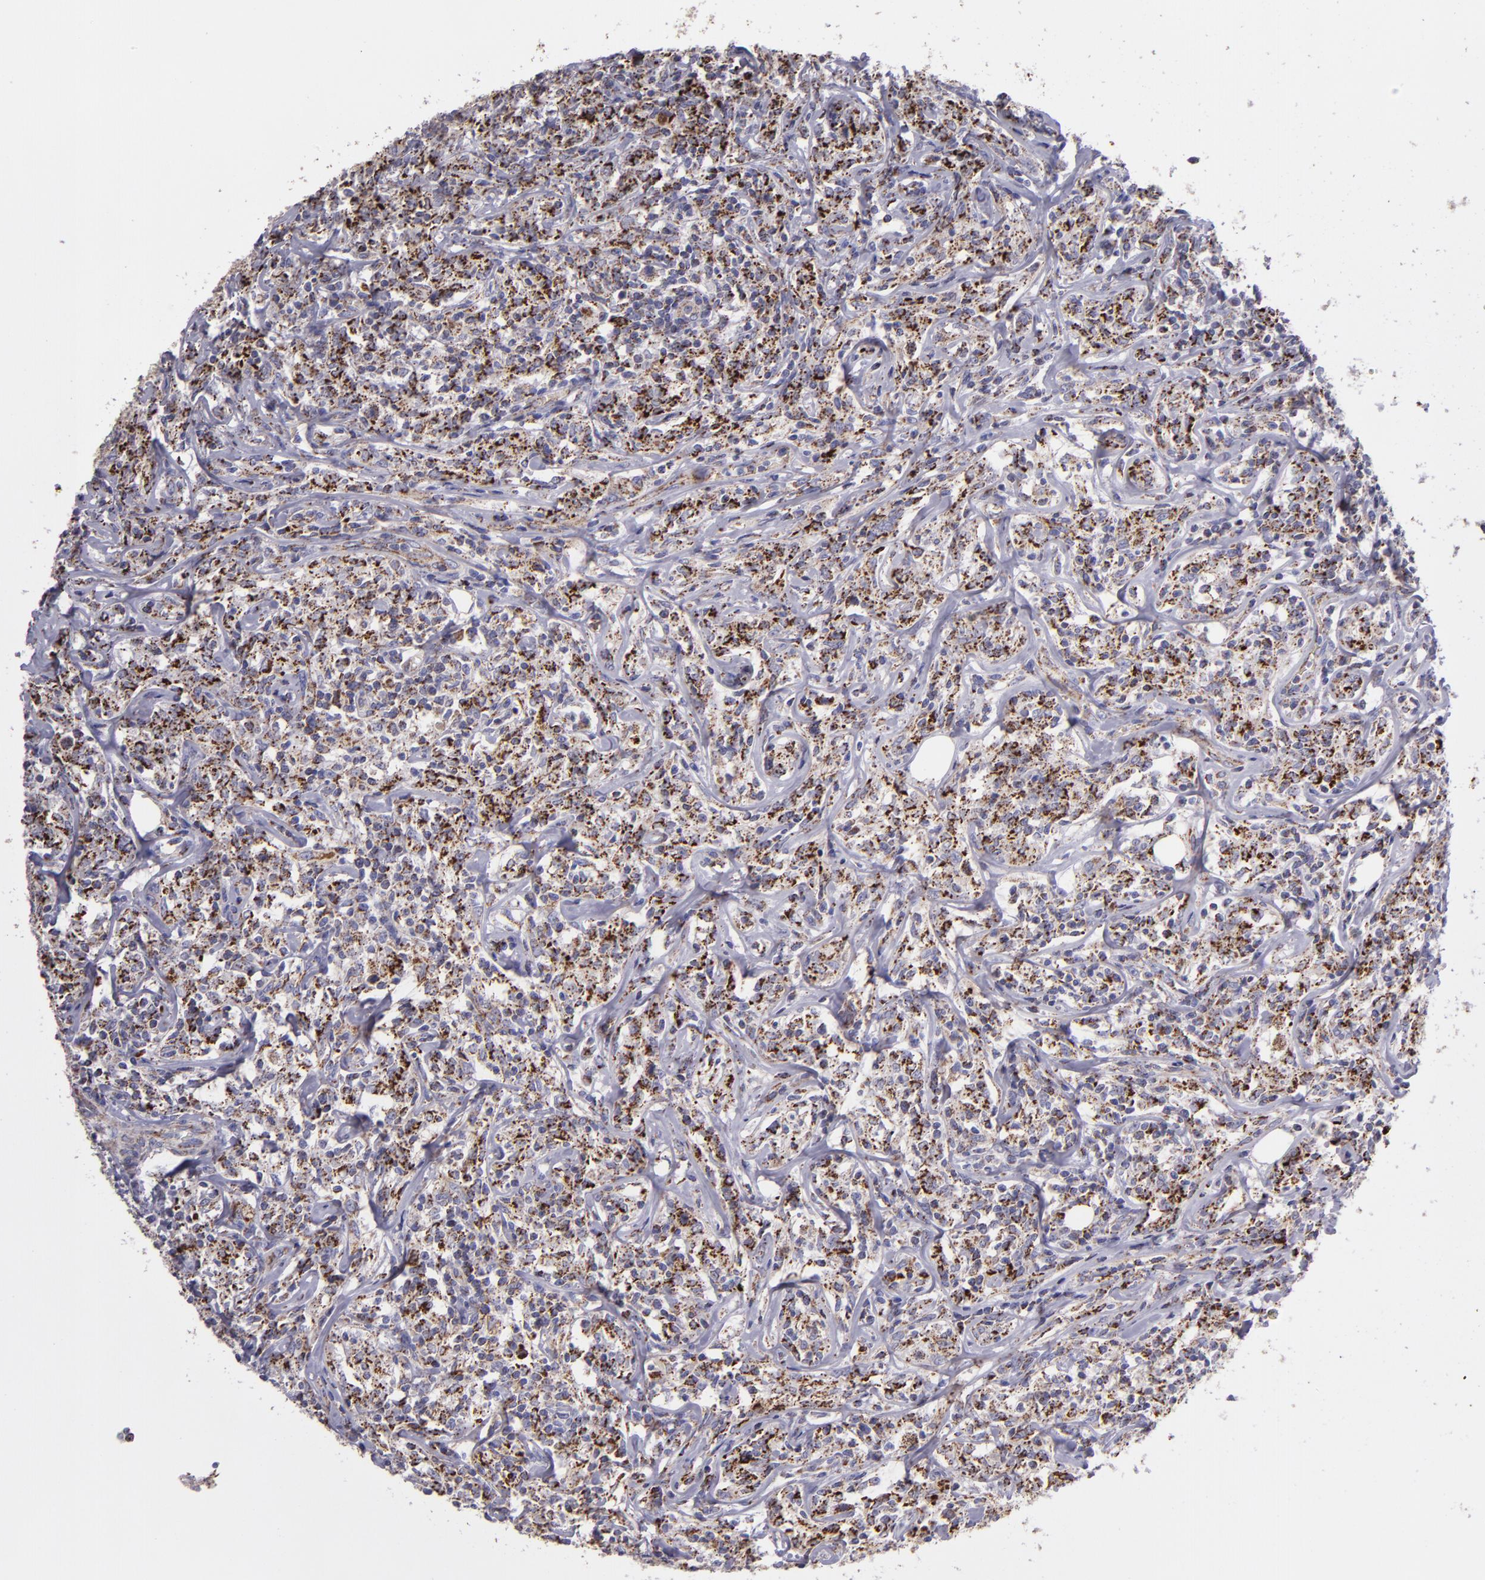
{"staining": {"intensity": "strong", "quantity": ">75%", "location": "cytoplasmic/membranous"}, "tissue": "lymphoma", "cell_type": "Tumor cells", "image_type": "cancer", "snomed": [{"axis": "morphology", "description": "Malignant lymphoma, non-Hodgkin's type, High grade"}, {"axis": "topography", "description": "Lymph node"}], "caption": "A brown stain labels strong cytoplasmic/membranous expression of a protein in high-grade malignant lymphoma, non-Hodgkin's type tumor cells.", "gene": "HSPD1", "patient": {"sex": "female", "age": 84}}